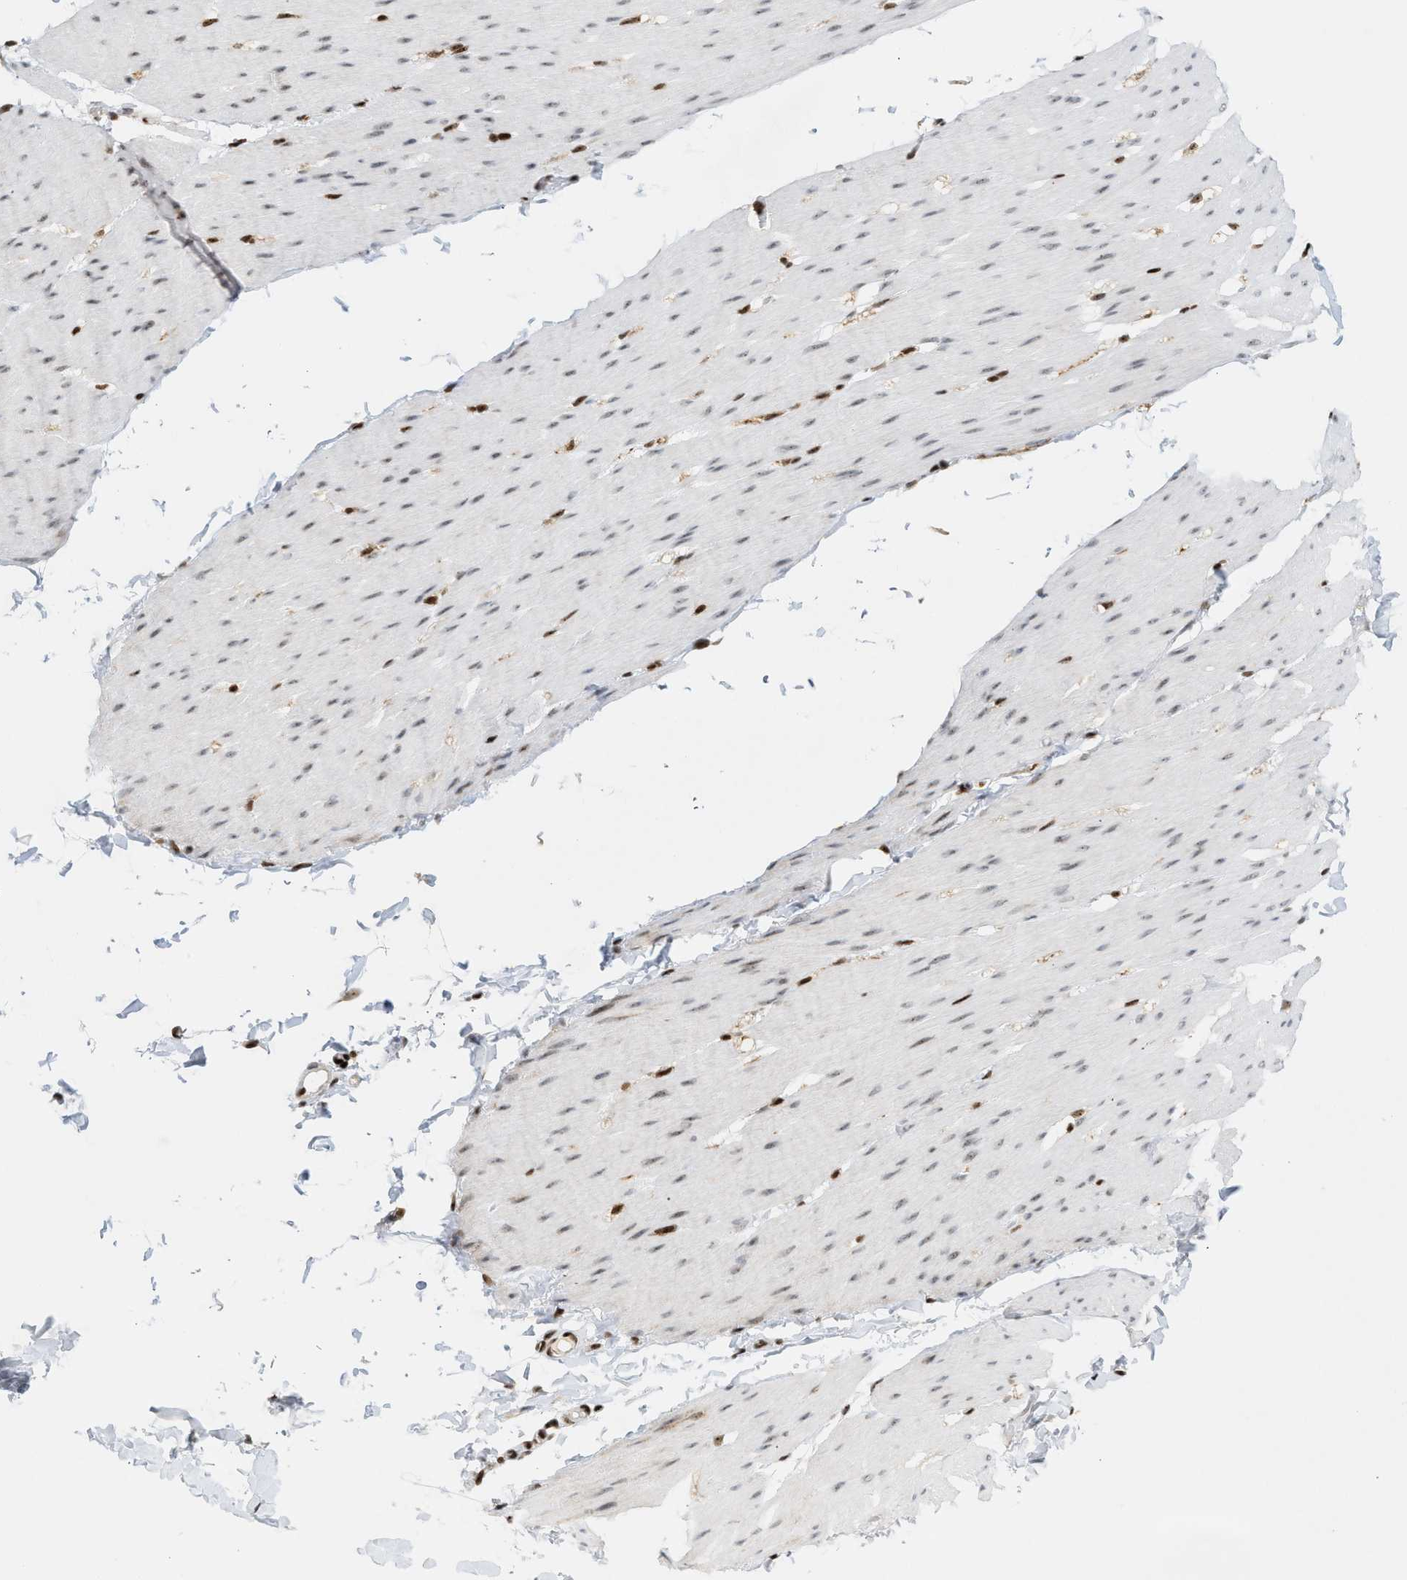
{"staining": {"intensity": "weak", "quantity": "25%-75%", "location": "nuclear"}, "tissue": "smooth muscle", "cell_type": "Smooth muscle cells", "image_type": "normal", "snomed": [{"axis": "morphology", "description": "Normal tissue, NOS"}, {"axis": "topography", "description": "Smooth muscle"}, {"axis": "topography", "description": "Colon"}], "caption": "Immunohistochemistry of benign smooth muscle exhibits low levels of weak nuclear positivity in approximately 25%-75% of smooth muscle cells.", "gene": "ZNF22", "patient": {"sex": "male", "age": 67}}